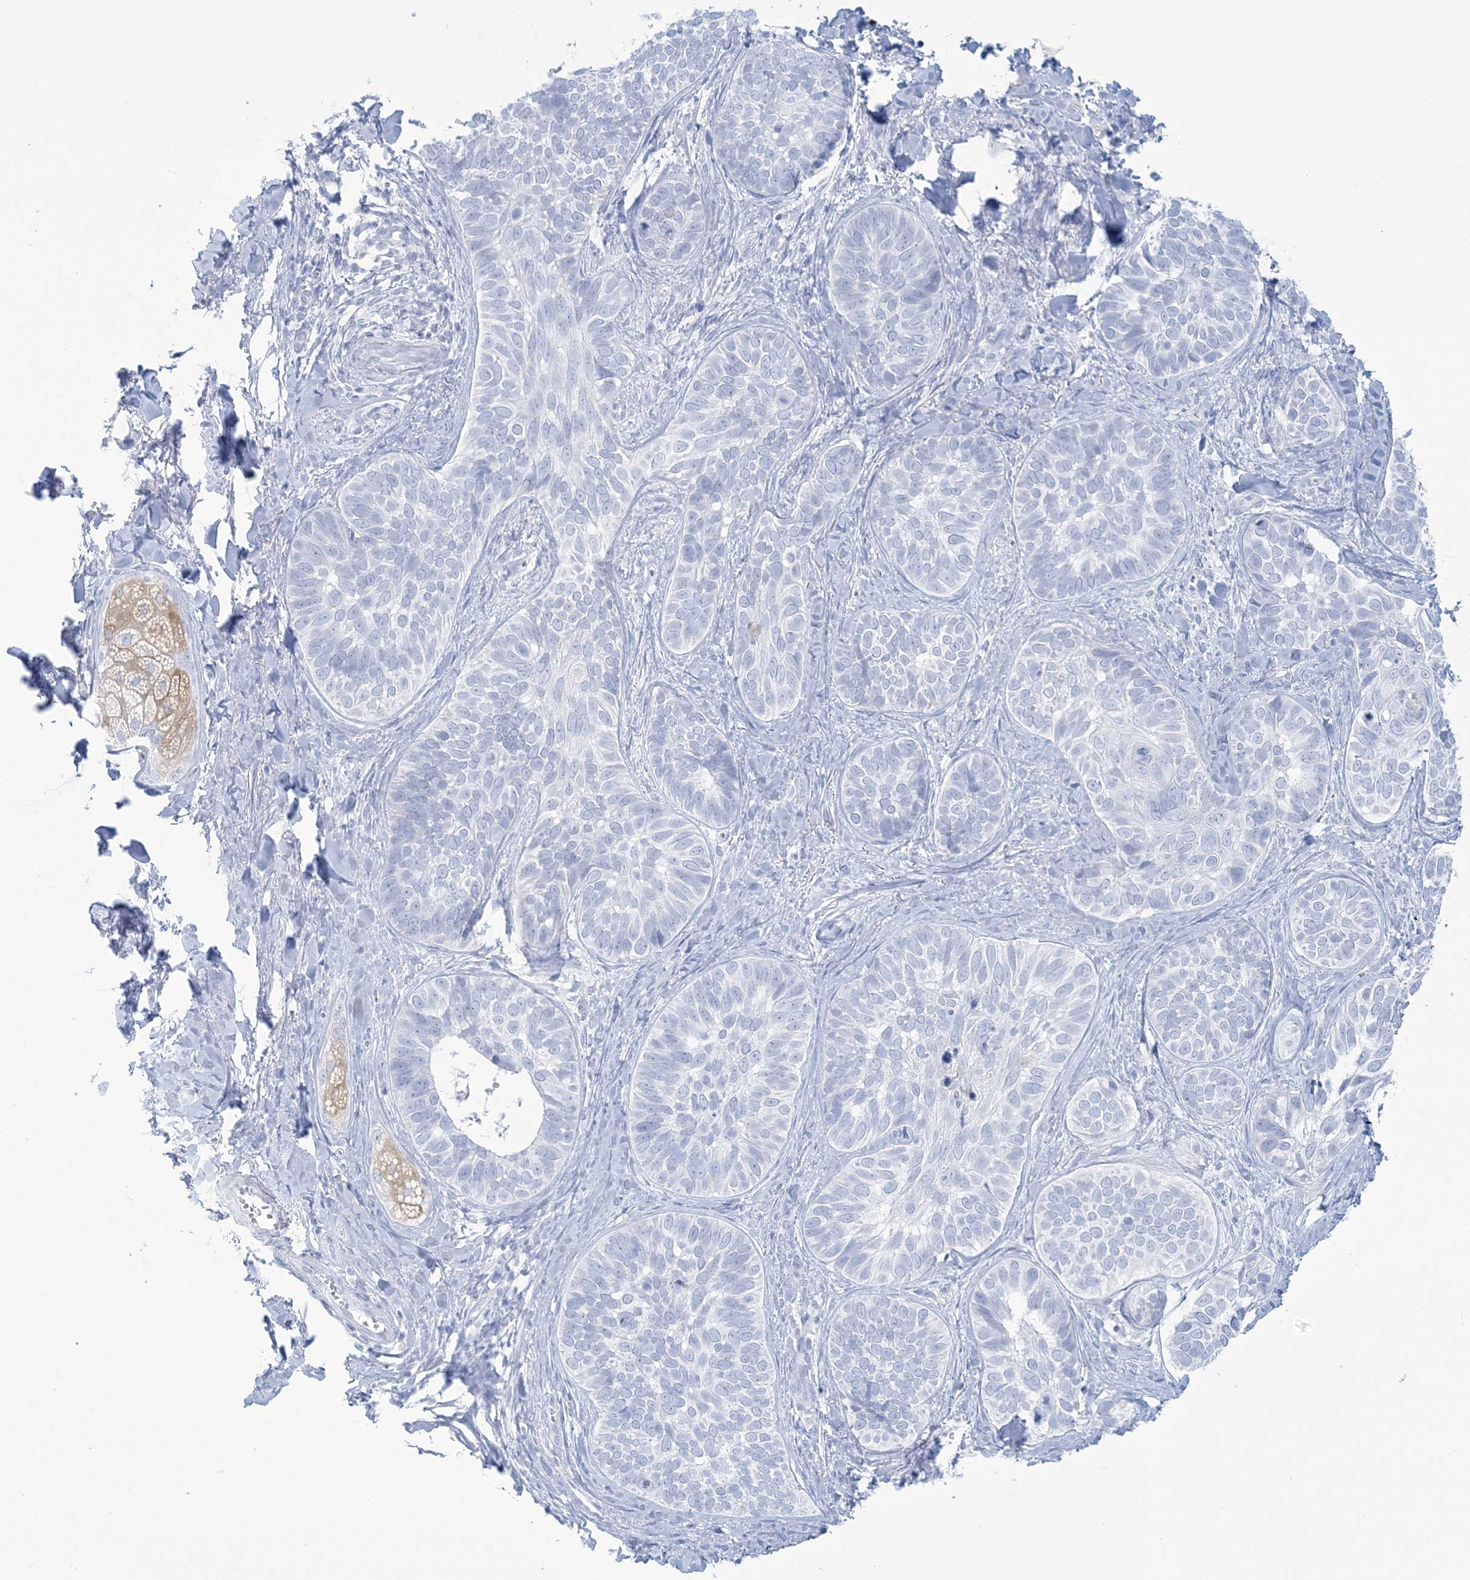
{"staining": {"intensity": "negative", "quantity": "none", "location": "none"}, "tissue": "skin cancer", "cell_type": "Tumor cells", "image_type": "cancer", "snomed": [{"axis": "morphology", "description": "Basal cell carcinoma"}, {"axis": "topography", "description": "Skin"}], "caption": "The immunohistochemistry micrograph has no significant expression in tumor cells of skin basal cell carcinoma tissue.", "gene": "AGXT", "patient": {"sex": "male", "age": 62}}